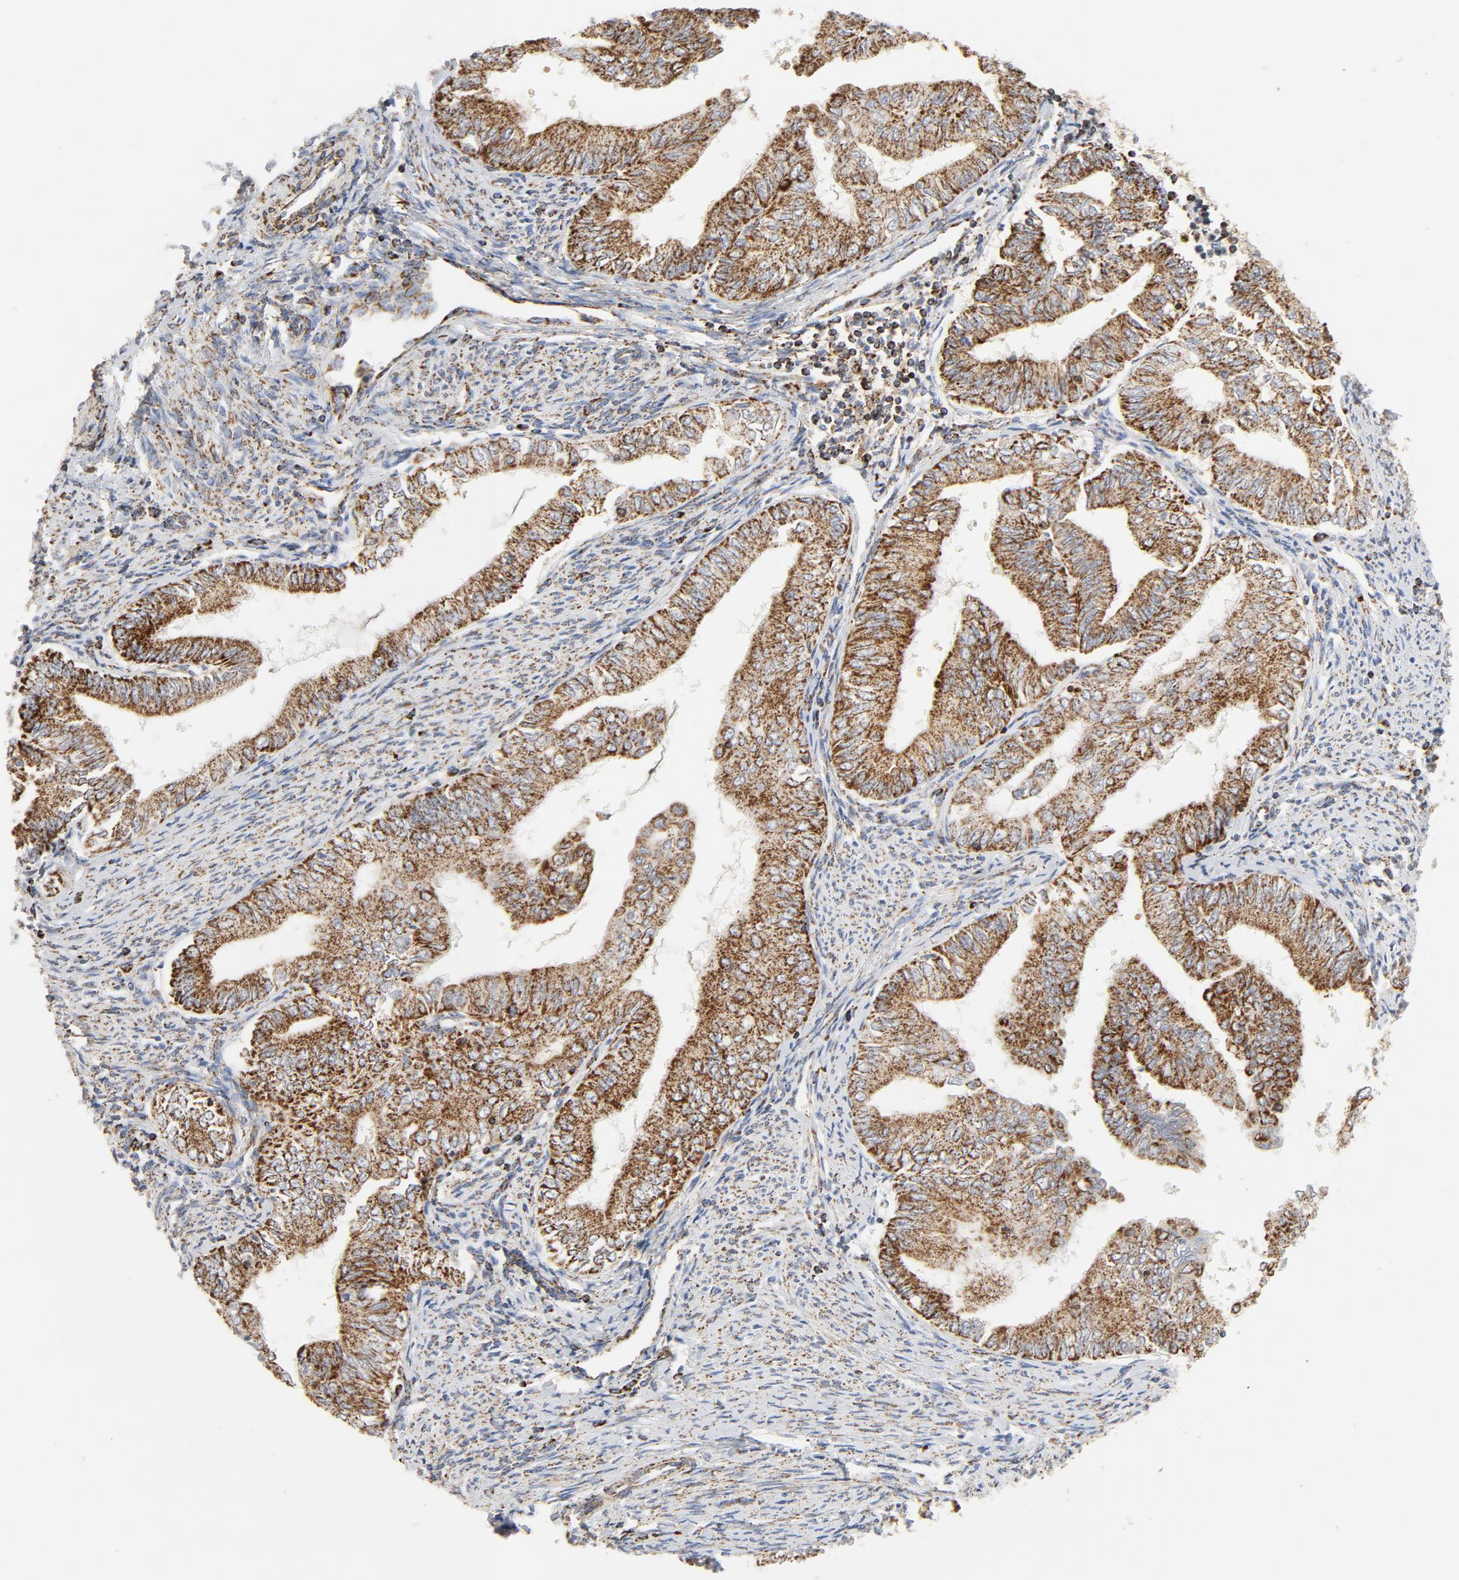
{"staining": {"intensity": "strong", "quantity": ">75%", "location": "cytoplasmic/membranous"}, "tissue": "endometrial cancer", "cell_type": "Tumor cells", "image_type": "cancer", "snomed": [{"axis": "morphology", "description": "Adenocarcinoma, NOS"}, {"axis": "topography", "description": "Endometrium"}], "caption": "Protein staining demonstrates strong cytoplasmic/membranous staining in about >75% of tumor cells in endometrial cancer.", "gene": "PCNX4", "patient": {"sex": "female", "age": 66}}